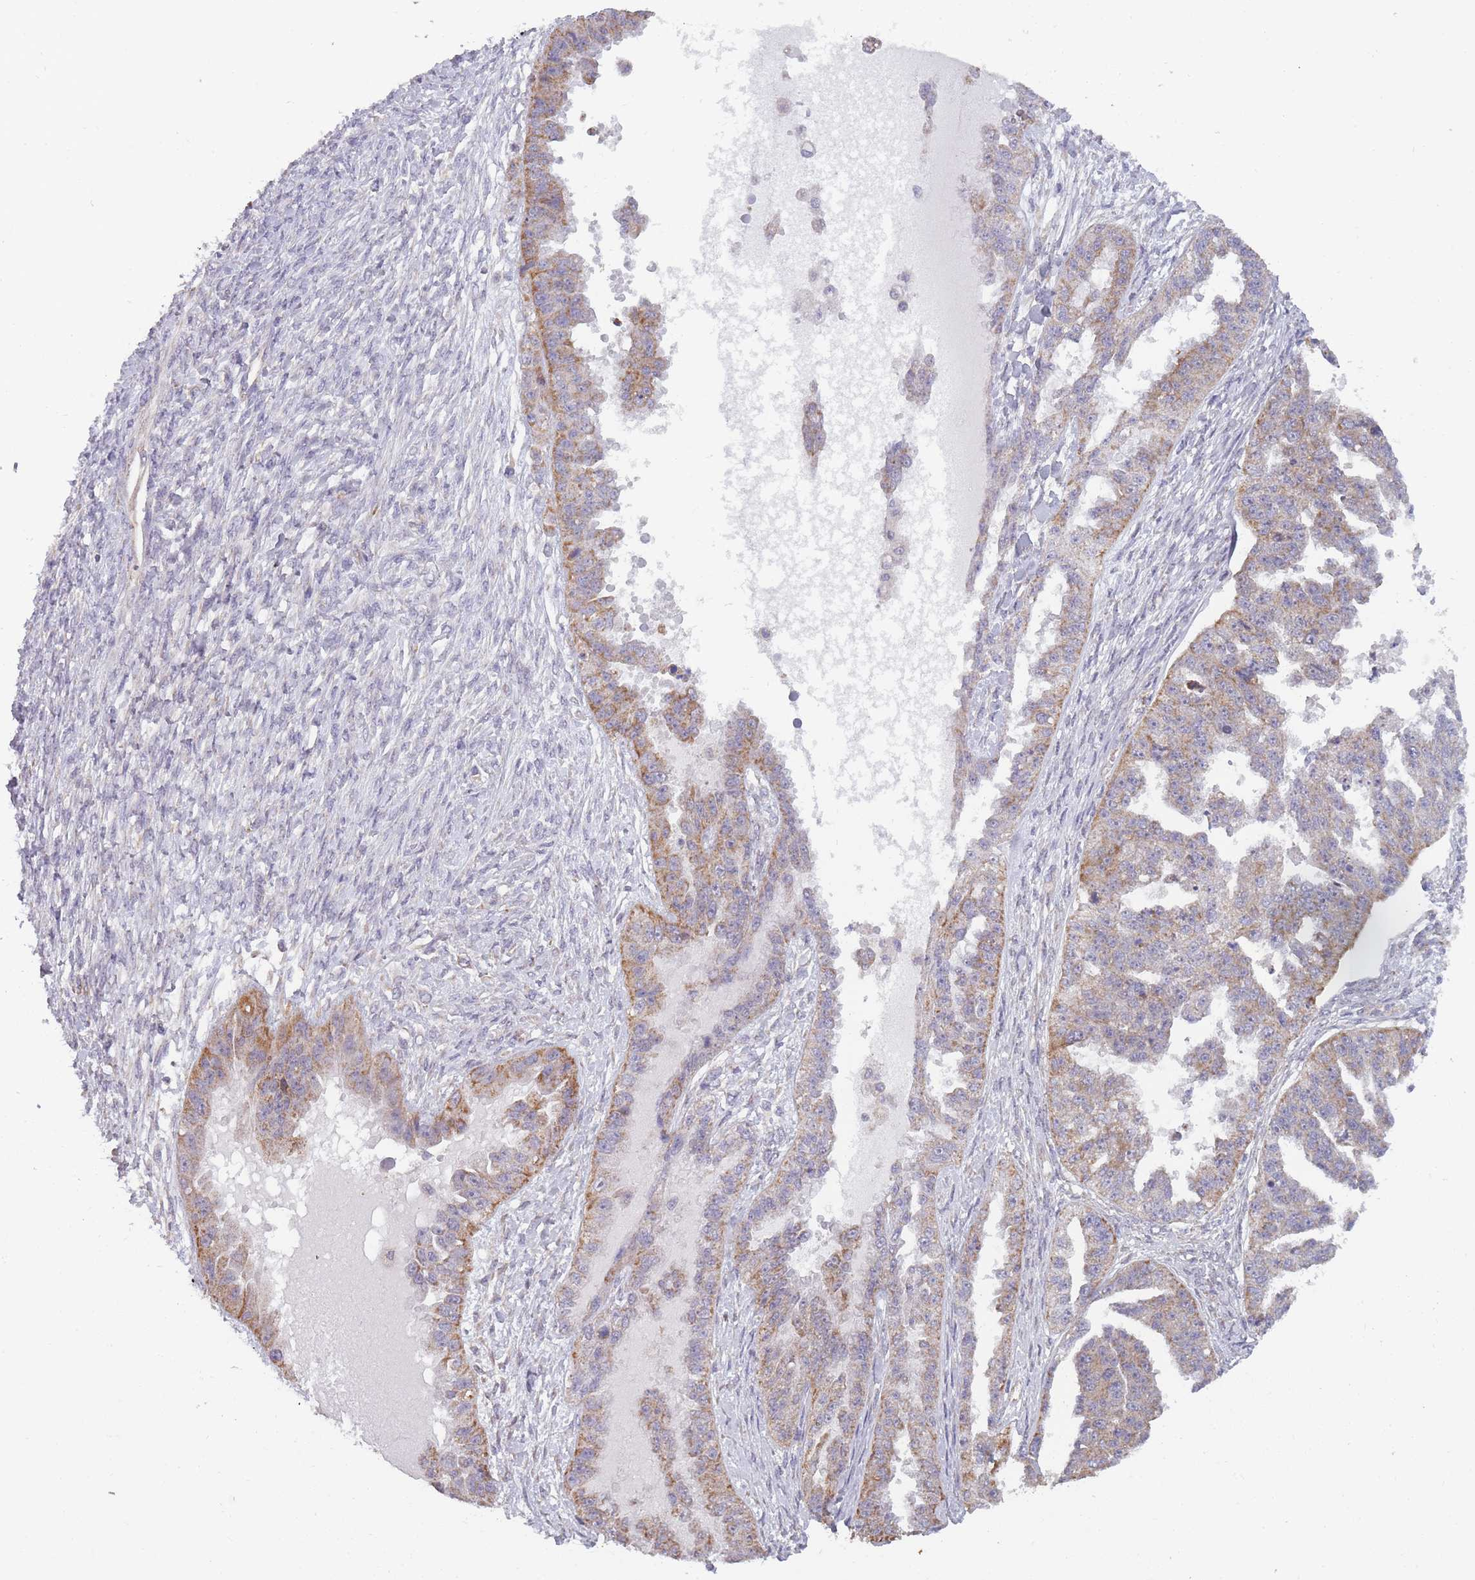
{"staining": {"intensity": "moderate", "quantity": "25%-75%", "location": "cytoplasmic/membranous"}, "tissue": "ovarian cancer", "cell_type": "Tumor cells", "image_type": "cancer", "snomed": [{"axis": "morphology", "description": "Cystadenocarcinoma, serous, NOS"}, {"axis": "topography", "description": "Ovary"}], "caption": "Protein expression analysis of serous cystadenocarcinoma (ovarian) reveals moderate cytoplasmic/membranous positivity in approximately 25%-75% of tumor cells.", "gene": "MRPS18C", "patient": {"sex": "female", "age": 58}}